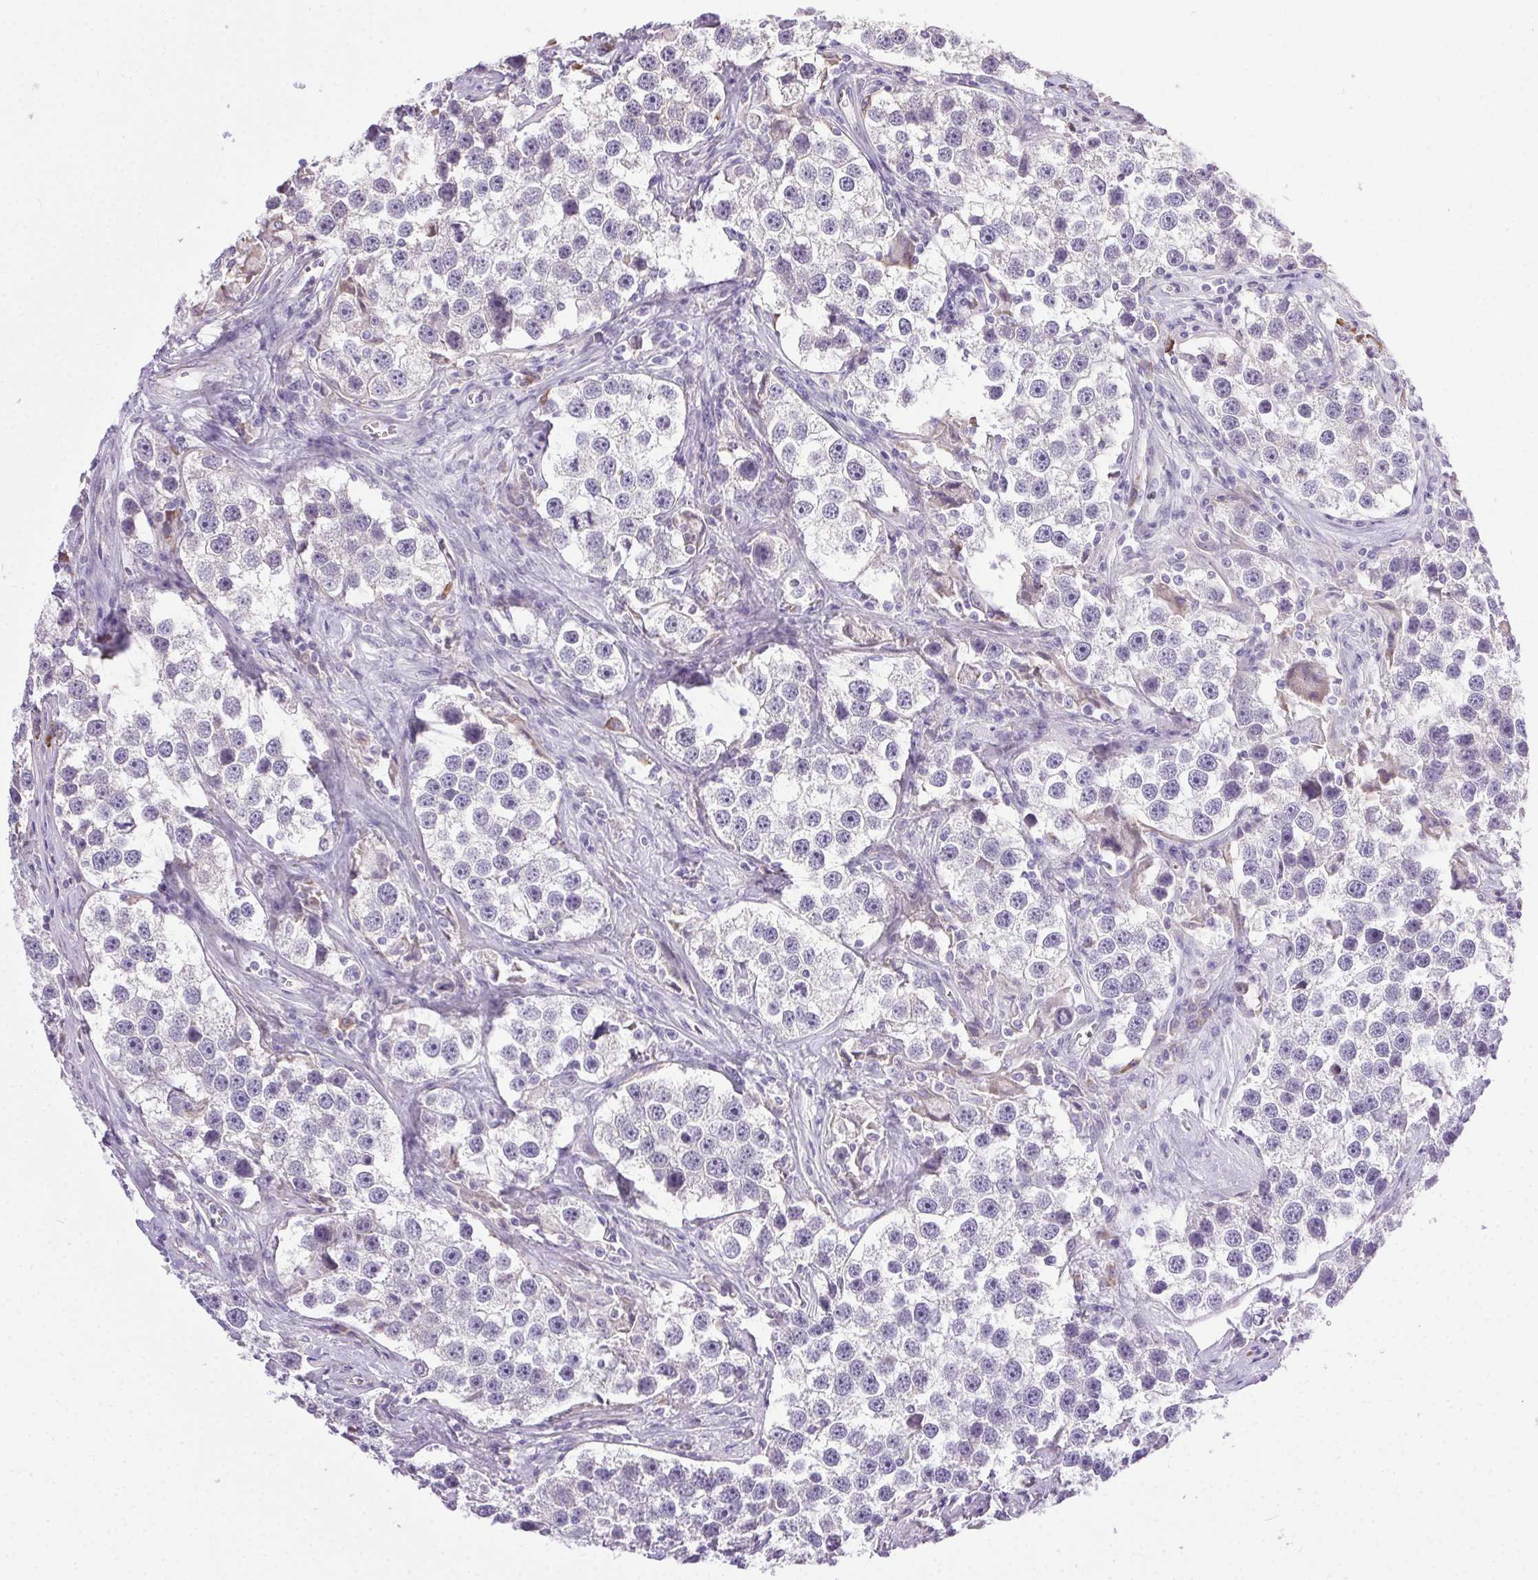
{"staining": {"intensity": "negative", "quantity": "none", "location": "none"}, "tissue": "testis cancer", "cell_type": "Tumor cells", "image_type": "cancer", "snomed": [{"axis": "morphology", "description": "Seminoma, NOS"}, {"axis": "topography", "description": "Testis"}], "caption": "DAB immunohistochemical staining of human seminoma (testis) shows no significant expression in tumor cells.", "gene": "SNX31", "patient": {"sex": "male", "age": 49}}